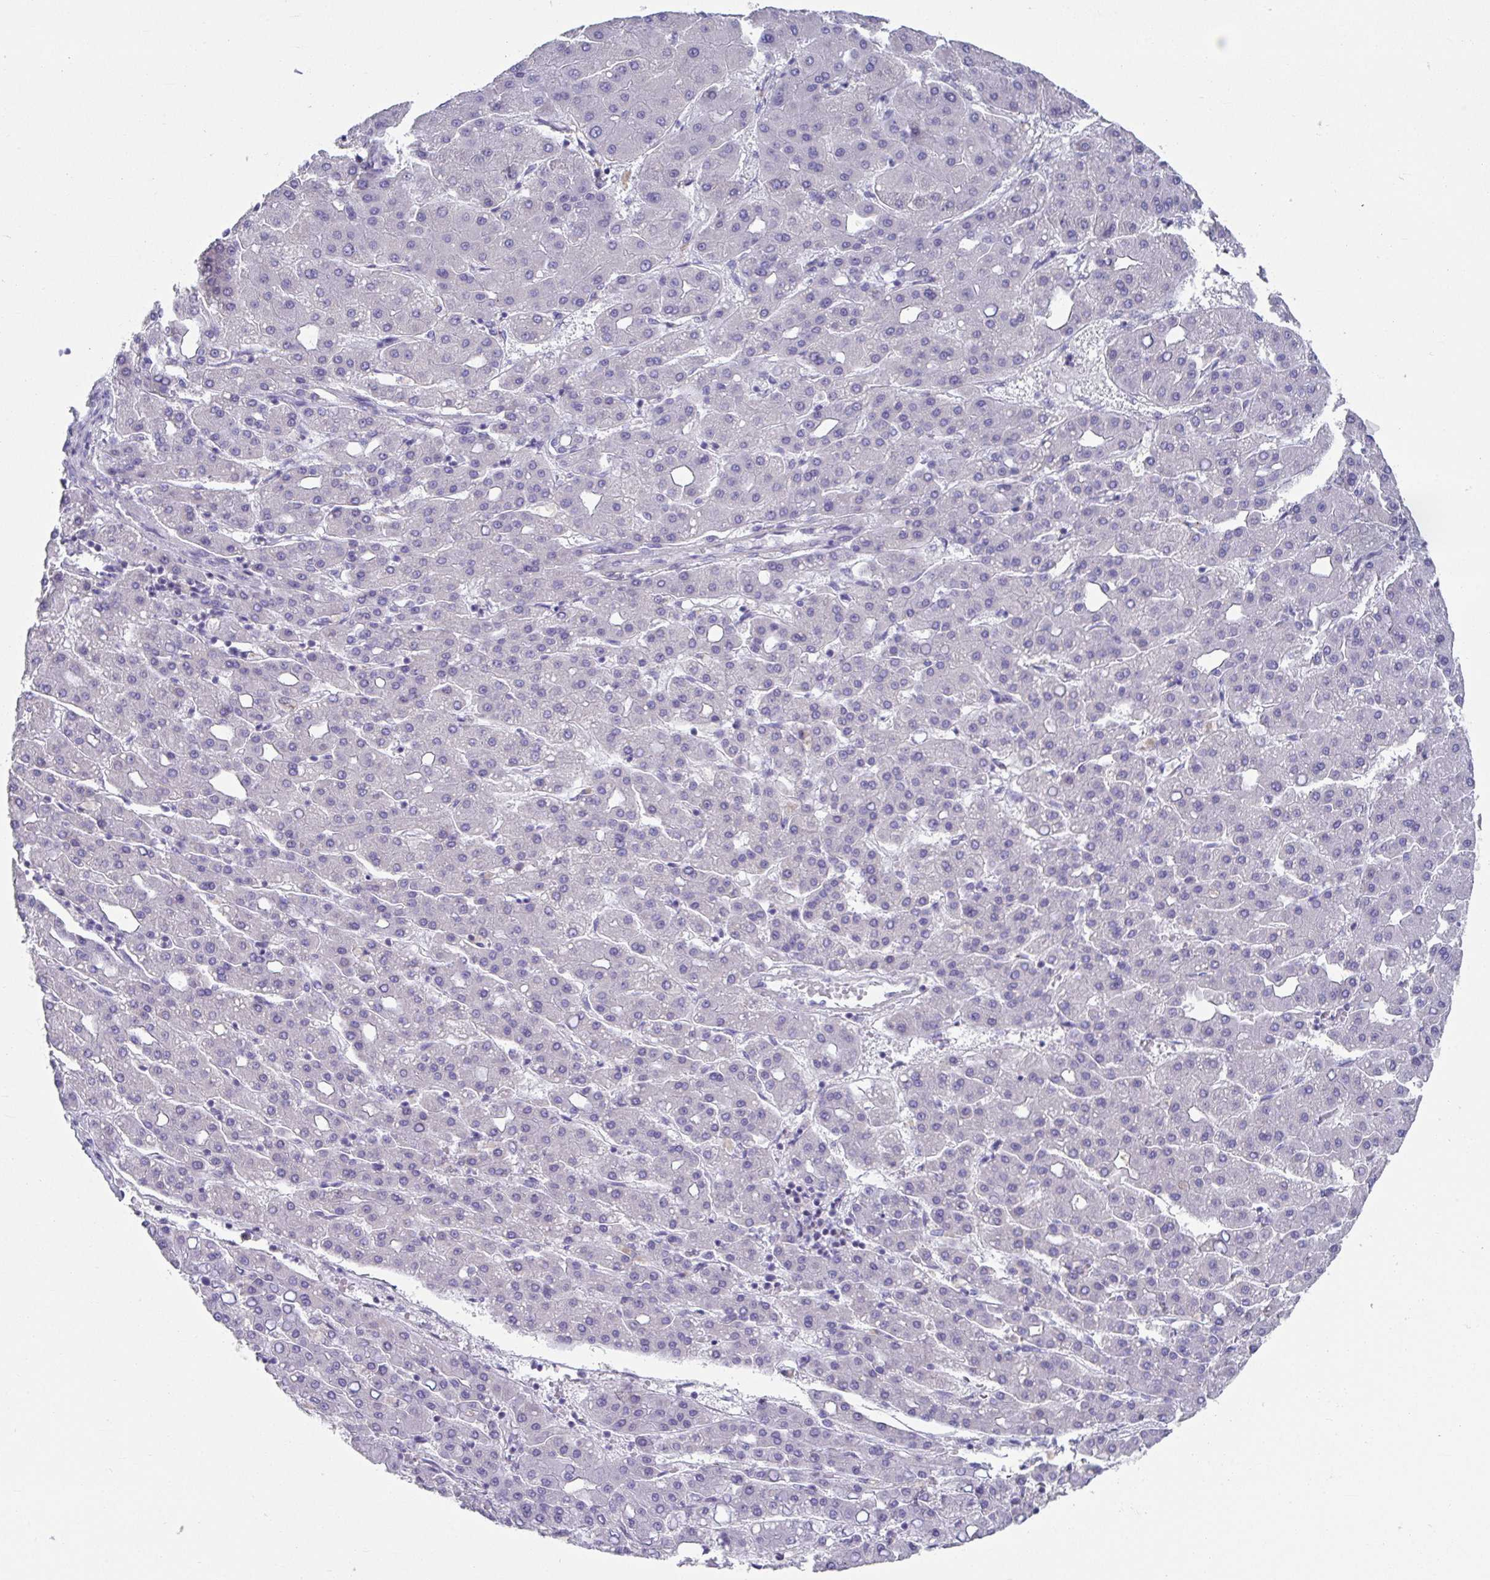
{"staining": {"intensity": "negative", "quantity": "none", "location": "none"}, "tissue": "liver cancer", "cell_type": "Tumor cells", "image_type": "cancer", "snomed": [{"axis": "morphology", "description": "Carcinoma, Hepatocellular, NOS"}, {"axis": "topography", "description": "Liver"}], "caption": "There is no significant expression in tumor cells of hepatocellular carcinoma (liver).", "gene": "CXCR1", "patient": {"sex": "male", "age": 65}}